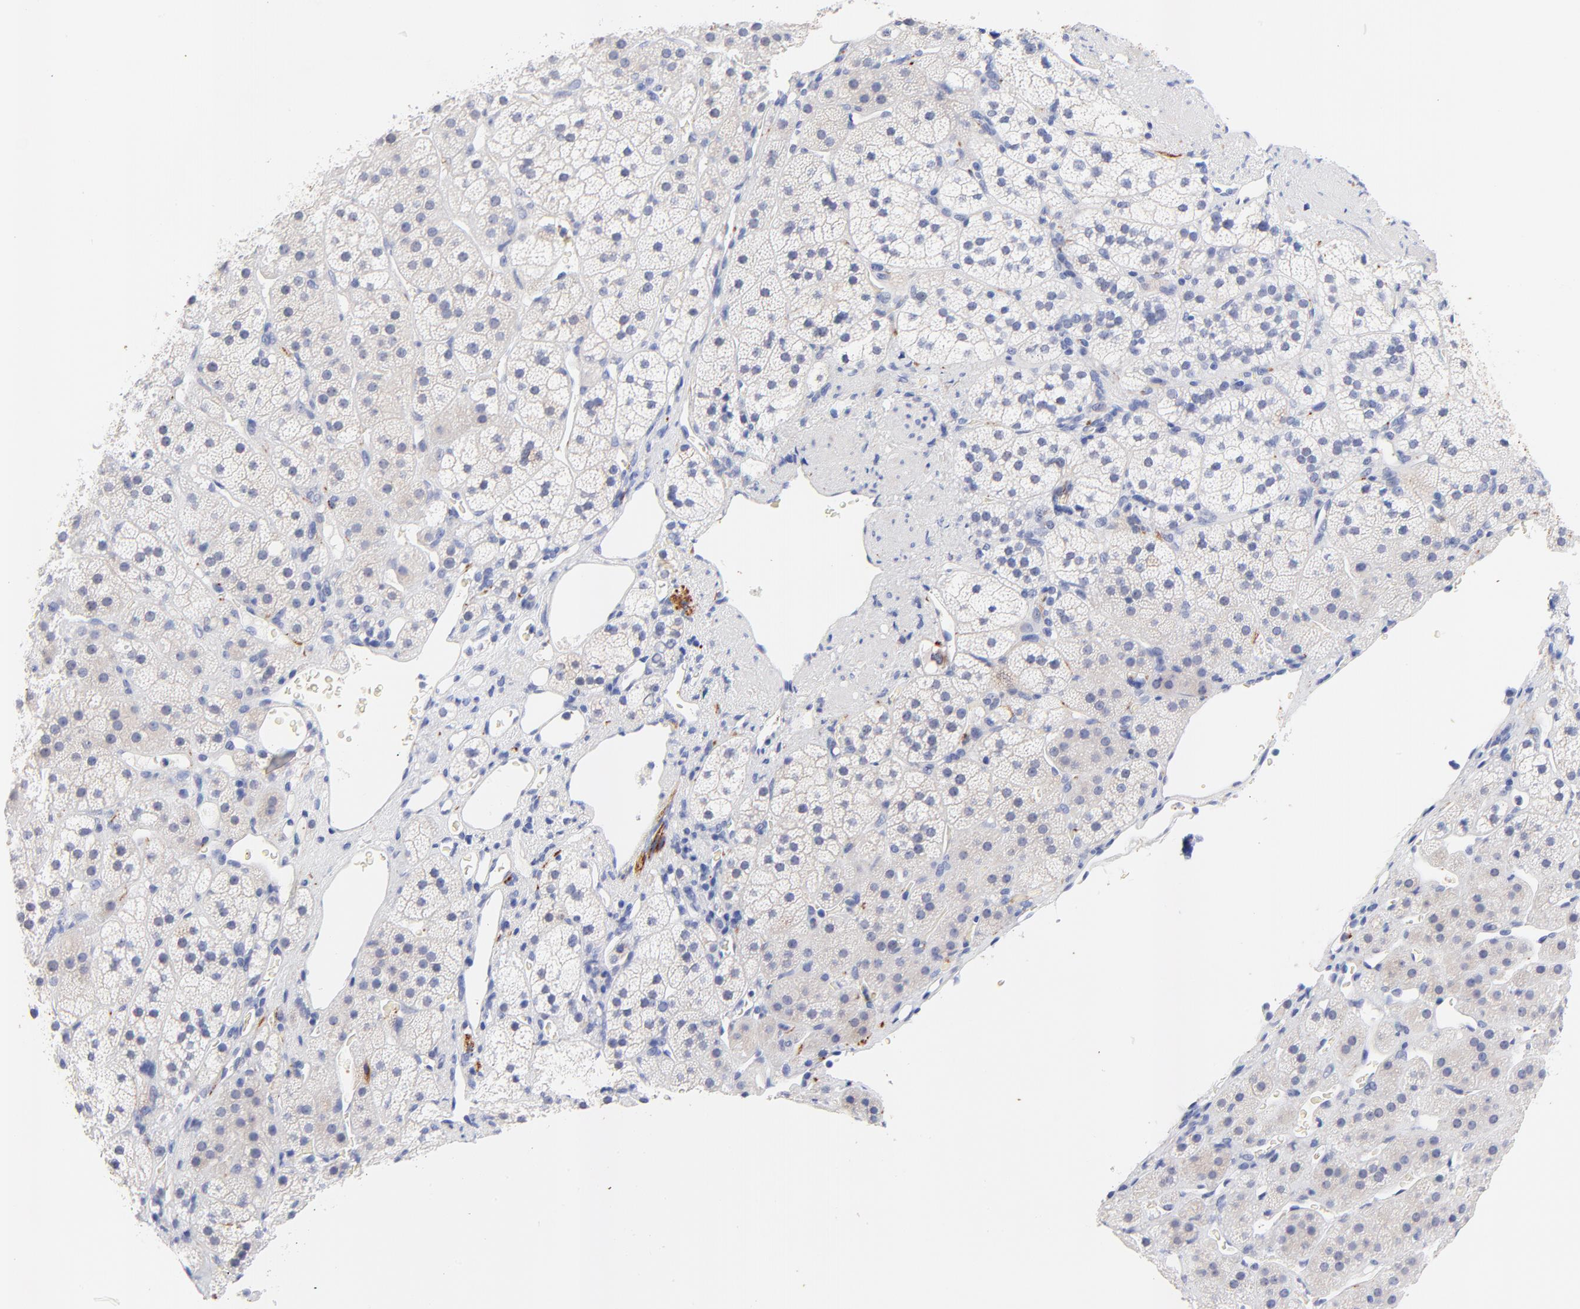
{"staining": {"intensity": "negative", "quantity": "none", "location": "none"}, "tissue": "adrenal gland", "cell_type": "Glandular cells", "image_type": "normal", "snomed": [{"axis": "morphology", "description": "Normal tissue, NOS"}, {"axis": "topography", "description": "Adrenal gland"}], "caption": "IHC of unremarkable human adrenal gland demonstrates no staining in glandular cells. Nuclei are stained in blue.", "gene": "FAM117B", "patient": {"sex": "female", "age": 44}}